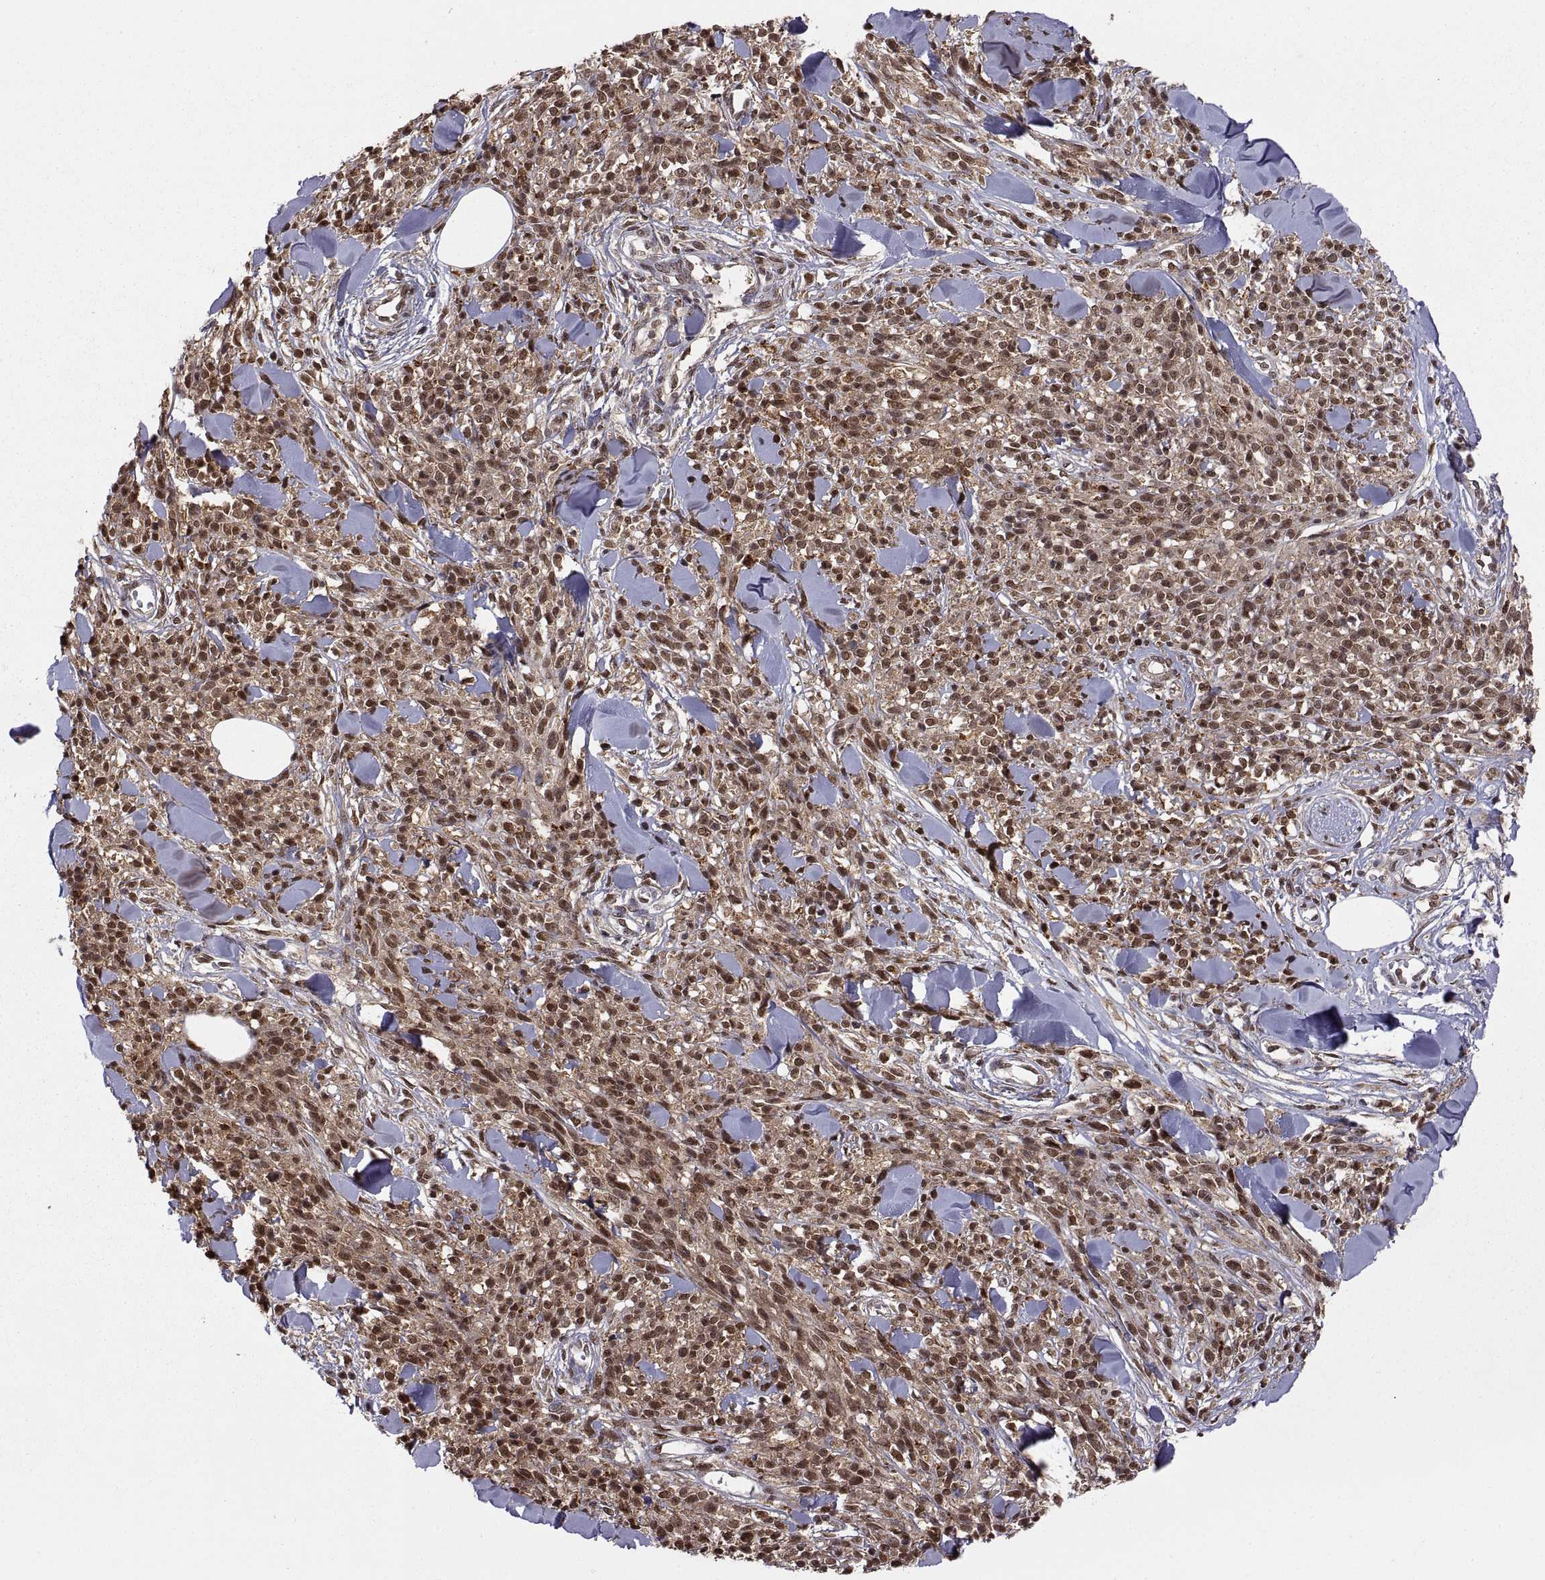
{"staining": {"intensity": "moderate", "quantity": ">75%", "location": "cytoplasmic/membranous,nuclear"}, "tissue": "melanoma", "cell_type": "Tumor cells", "image_type": "cancer", "snomed": [{"axis": "morphology", "description": "Malignant melanoma, NOS"}, {"axis": "topography", "description": "Skin"}, {"axis": "topography", "description": "Skin of trunk"}], "caption": "Malignant melanoma was stained to show a protein in brown. There is medium levels of moderate cytoplasmic/membranous and nuclear staining in approximately >75% of tumor cells. (IHC, brightfield microscopy, high magnification).", "gene": "PSMC2", "patient": {"sex": "male", "age": 74}}